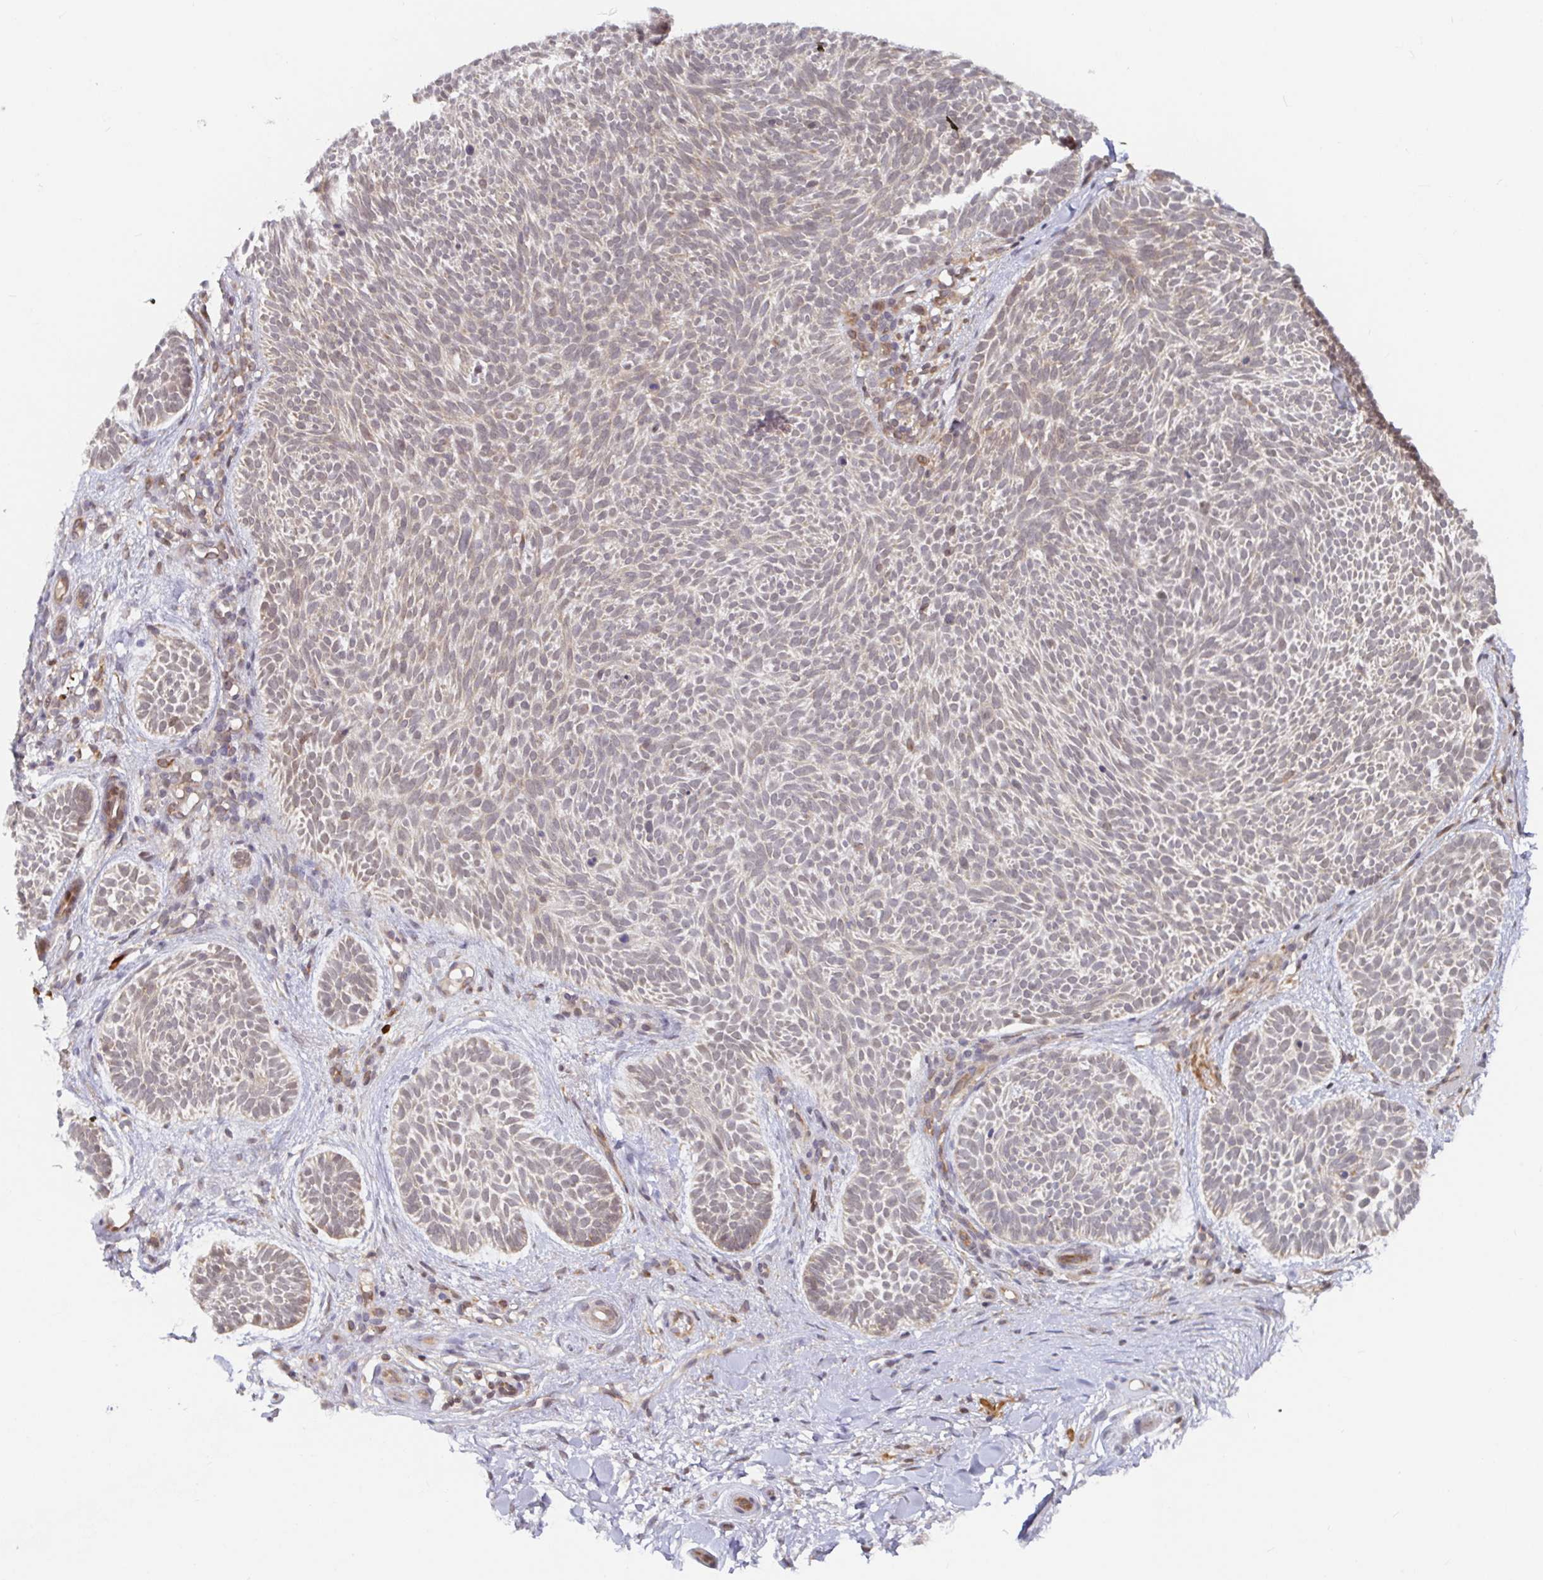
{"staining": {"intensity": "negative", "quantity": "none", "location": "none"}, "tissue": "skin cancer", "cell_type": "Tumor cells", "image_type": "cancer", "snomed": [{"axis": "morphology", "description": "Basal cell carcinoma"}, {"axis": "topography", "description": "Skin"}], "caption": "Tumor cells show no significant expression in basal cell carcinoma (skin).", "gene": "ALG1", "patient": {"sex": "male", "age": 89}}